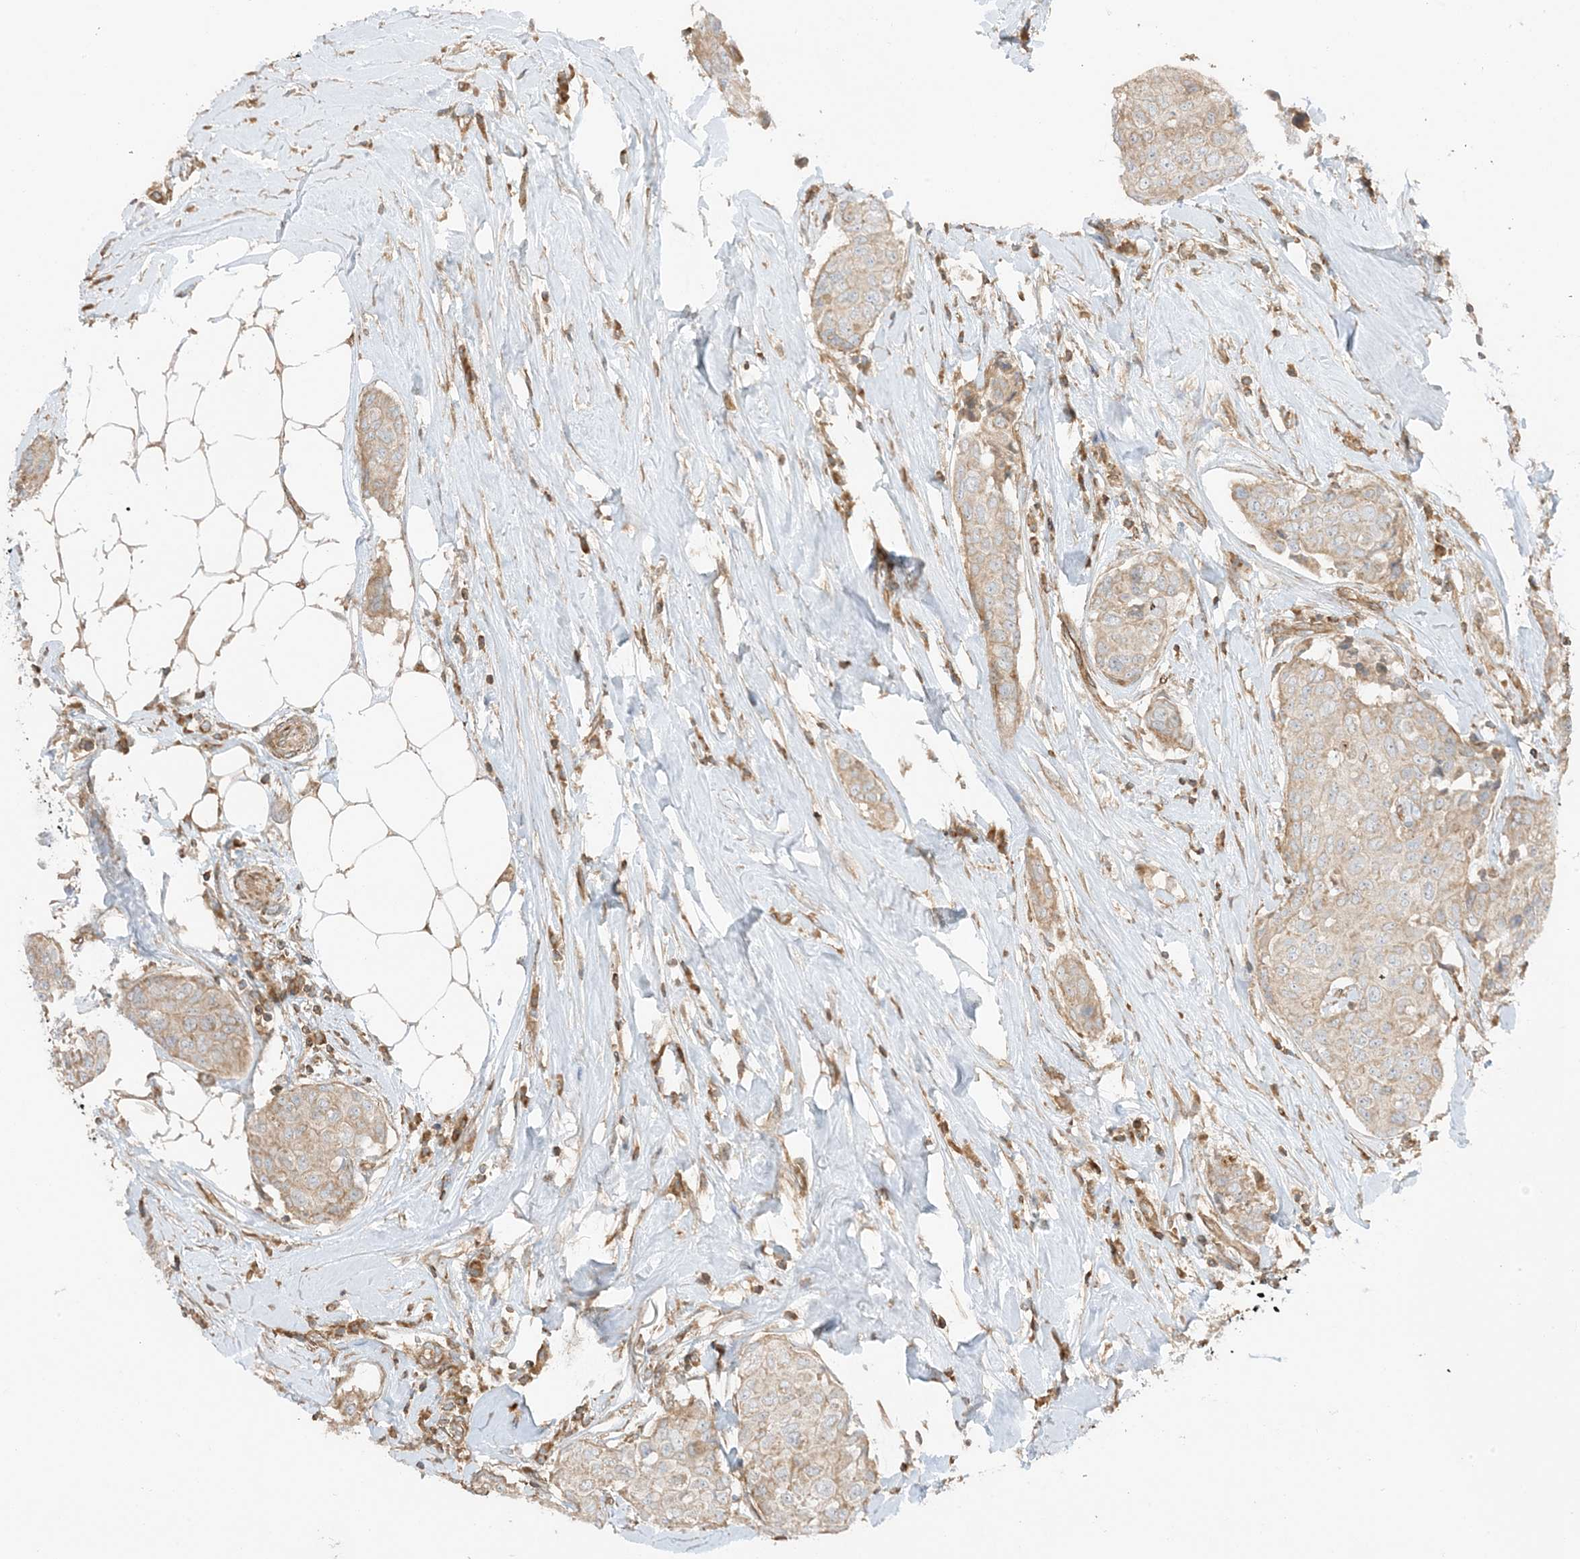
{"staining": {"intensity": "weak", "quantity": ">75%", "location": "cytoplasmic/membranous"}, "tissue": "breast cancer", "cell_type": "Tumor cells", "image_type": "cancer", "snomed": [{"axis": "morphology", "description": "Duct carcinoma"}, {"axis": "topography", "description": "Breast"}], "caption": "Immunohistochemical staining of human infiltrating ductal carcinoma (breast) demonstrates low levels of weak cytoplasmic/membranous expression in about >75% of tumor cells. The staining was performed using DAB to visualize the protein expression in brown, while the nuclei were stained in blue with hematoxylin (Magnification: 20x).", "gene": "SLC25A12", "patient": {"sex": "female", "age": 80}}